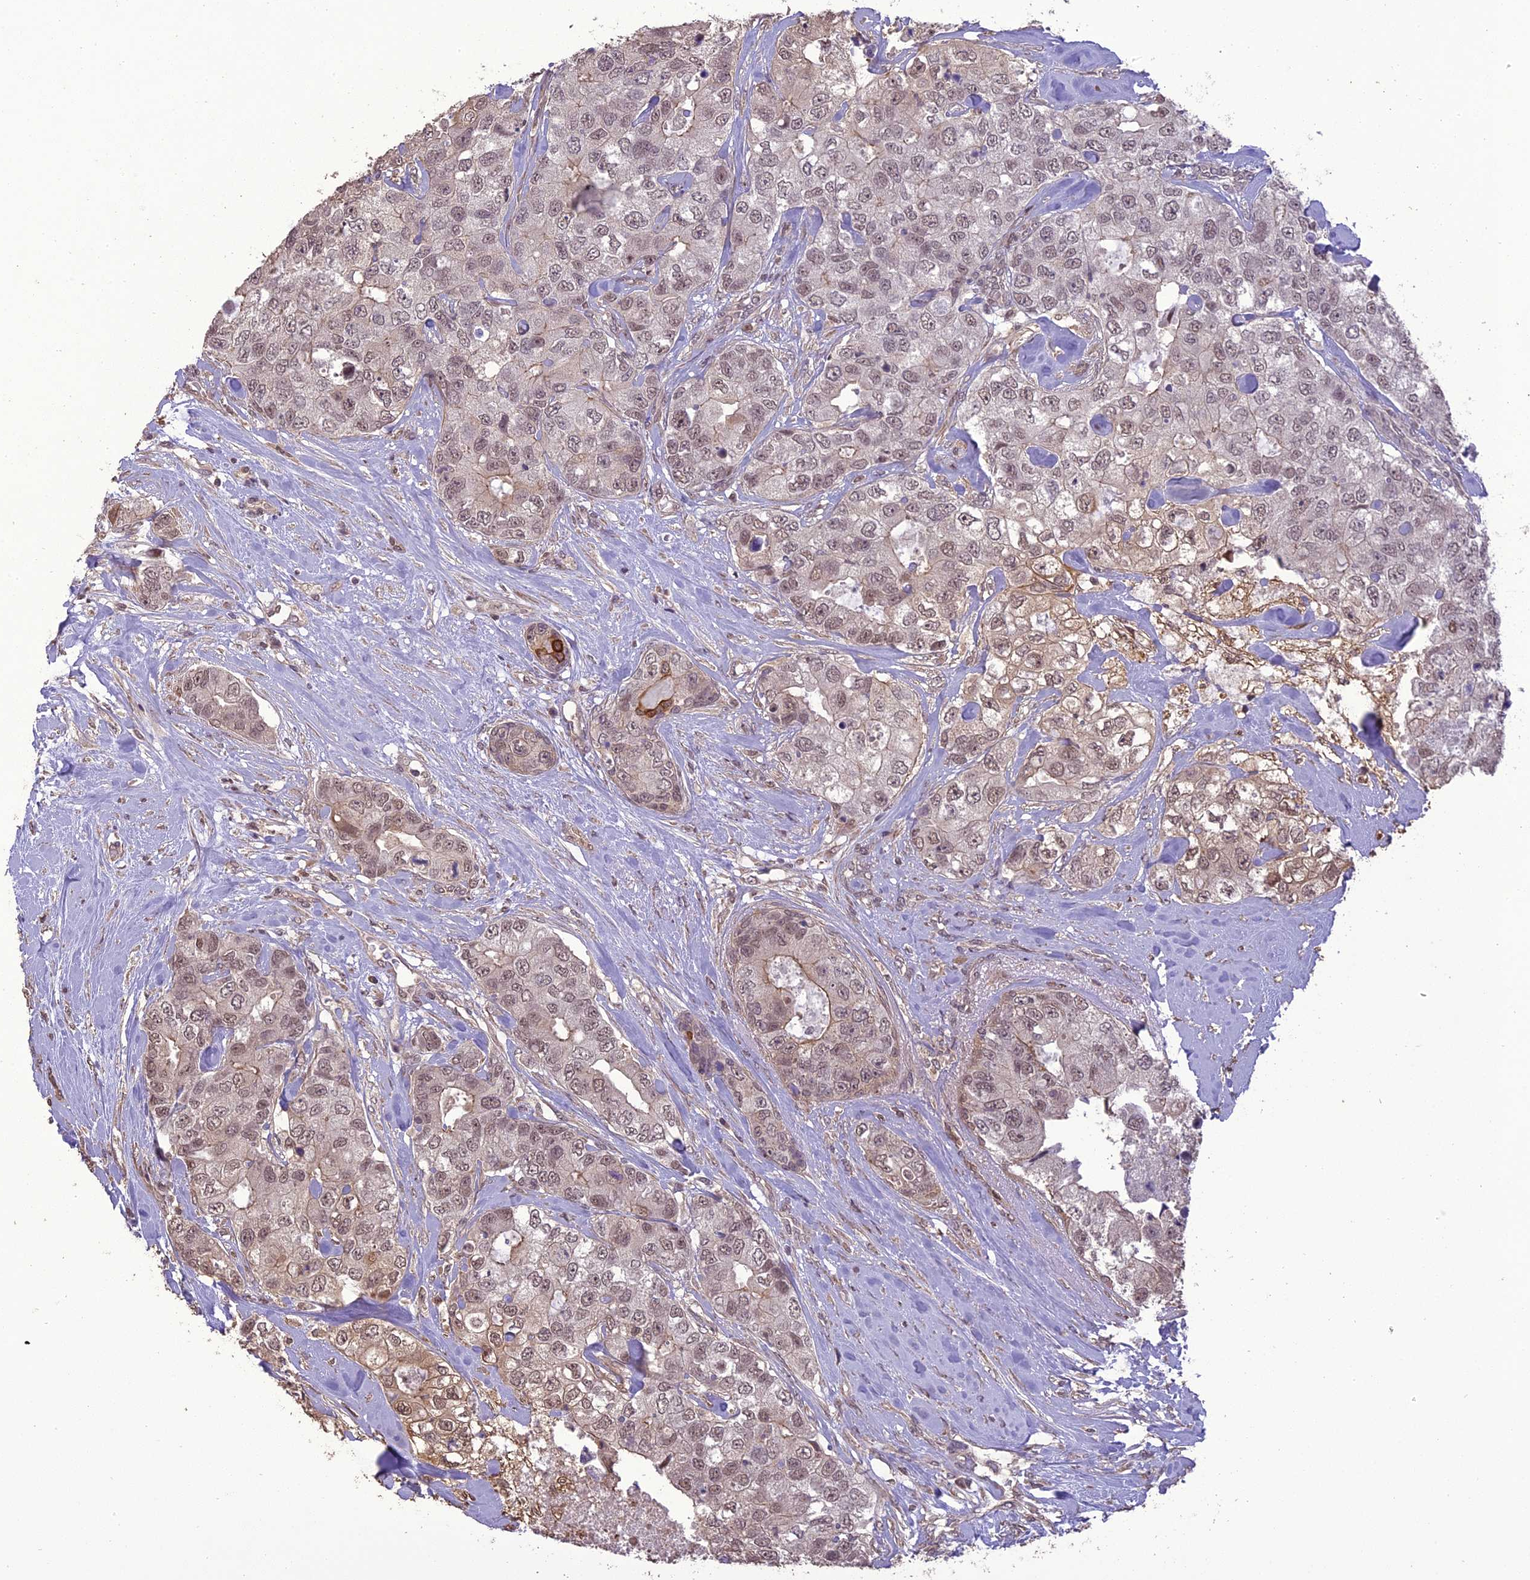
{"staining": {"intensity": "weak", "quantity": ">75%", "location": "cytoplasmic/membranous,nuclear"}, "tissue": "breast cancer", "cell_type": "Tumor cells", "image_type": "cancer", "snomed": [{"axis": "morphology", "description": "Duct carcinoma"}, {"axis": "topography", "description": "Breast"}], "caption": "Breast cancer stained with immunohistochemistry demonstrates weak cytoplasmic/membranous and nuclear expression in approximately >75% of tumor cells. (brown staining indicates protein expression, while blue staining denotes nuclei).", "gene": "TIGD7", "patient": {"sex": "female", "age": 62}}